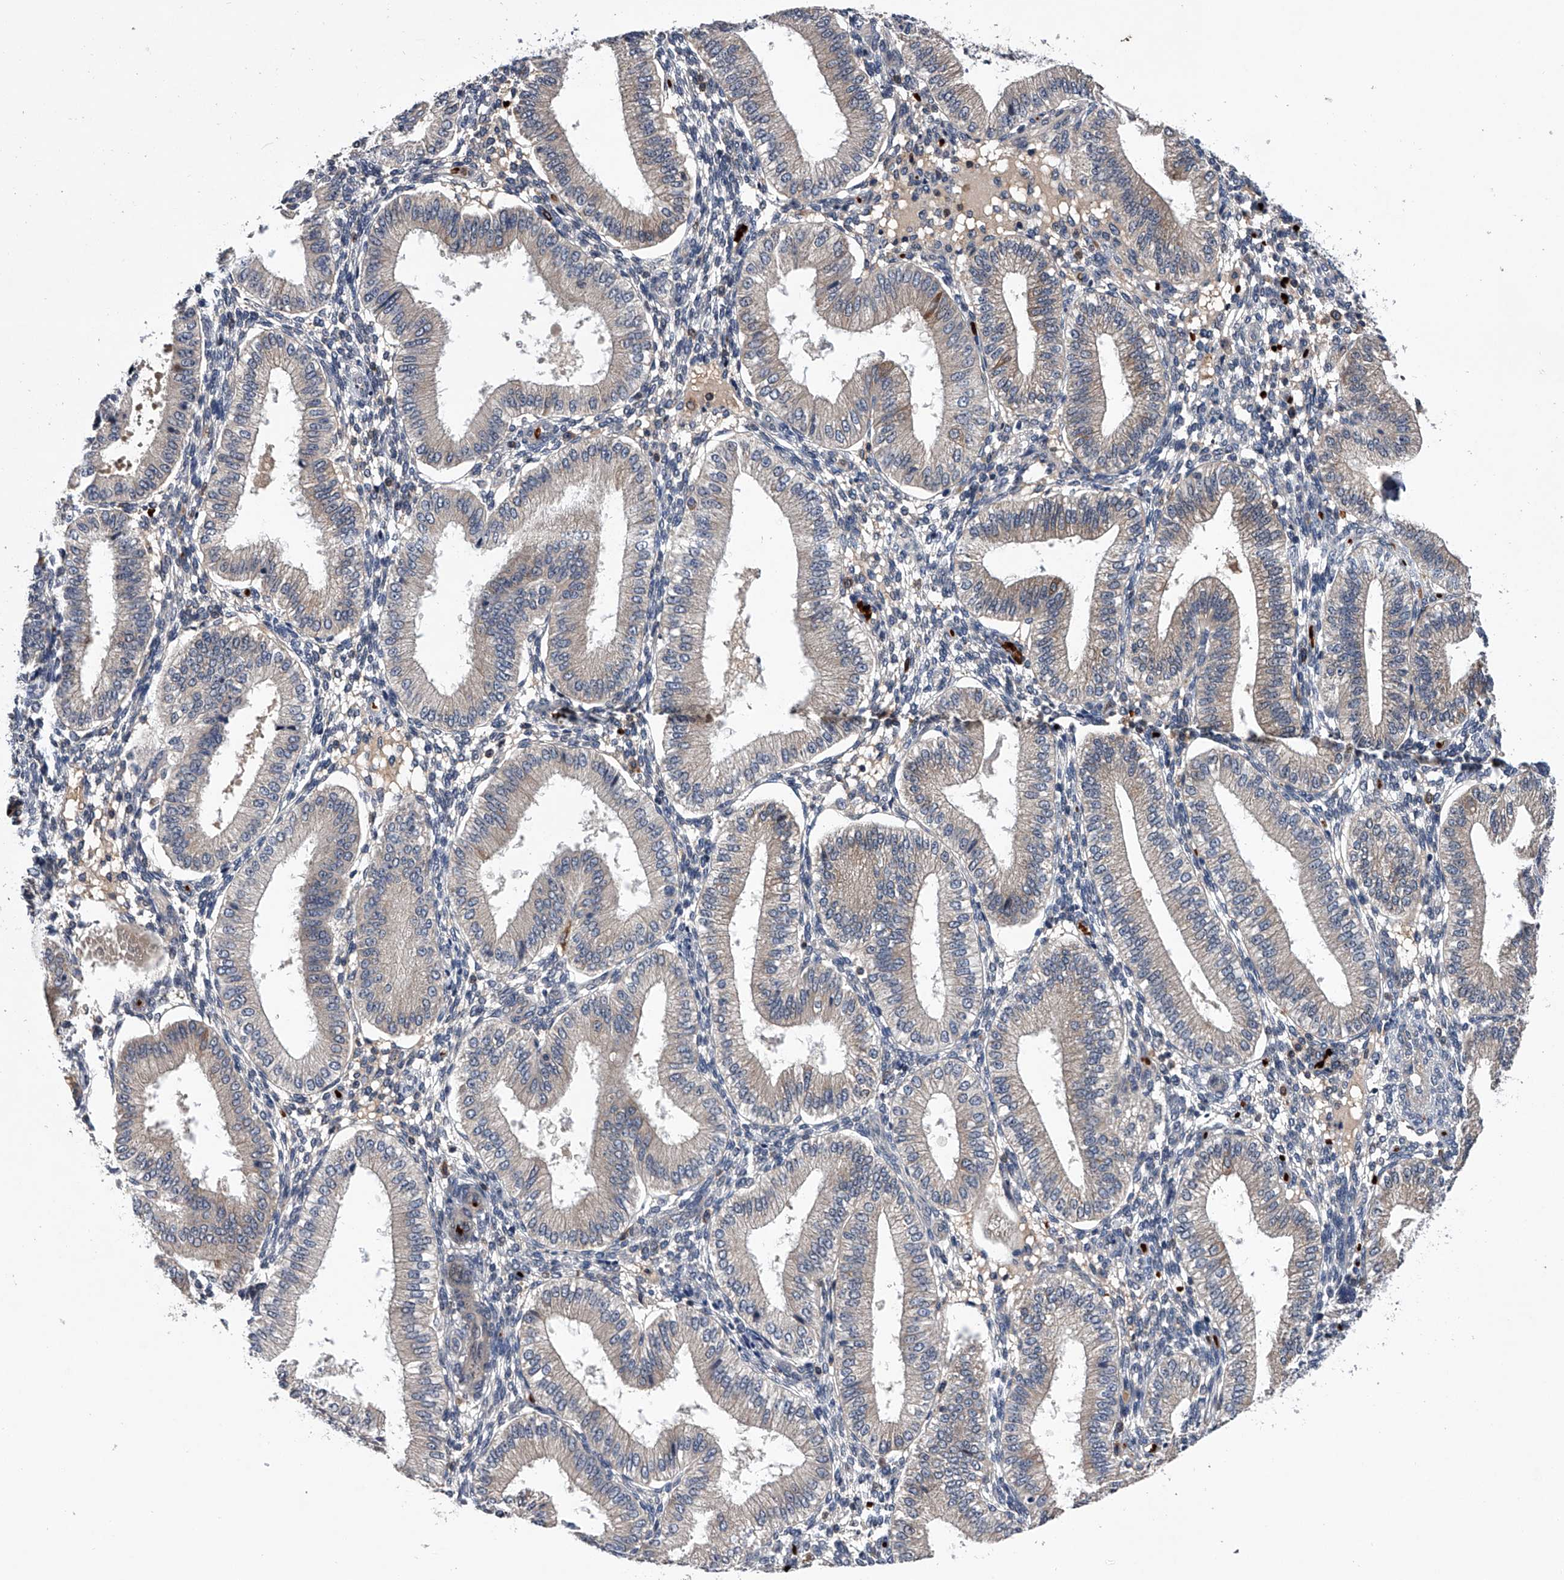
{"staining": {"intensity": "negative", "quantity": "none", "location": "none"}, "tissue": "endometrium", "cell_type": "Cells in endometrial stroma", "image_type": "normal", "snomed": [{"axis": "morphology", "description": "Normal tissue, NOS"}, {"axis": "topography", "description": "Endometrium"}], "caption": "This is a image of immunohistochemistry staining of benign endometrium, which shows no staining in cells in endometrial stroma.", "gene": "ZNF30", "patient": {"sex": "female", "age": 39}}